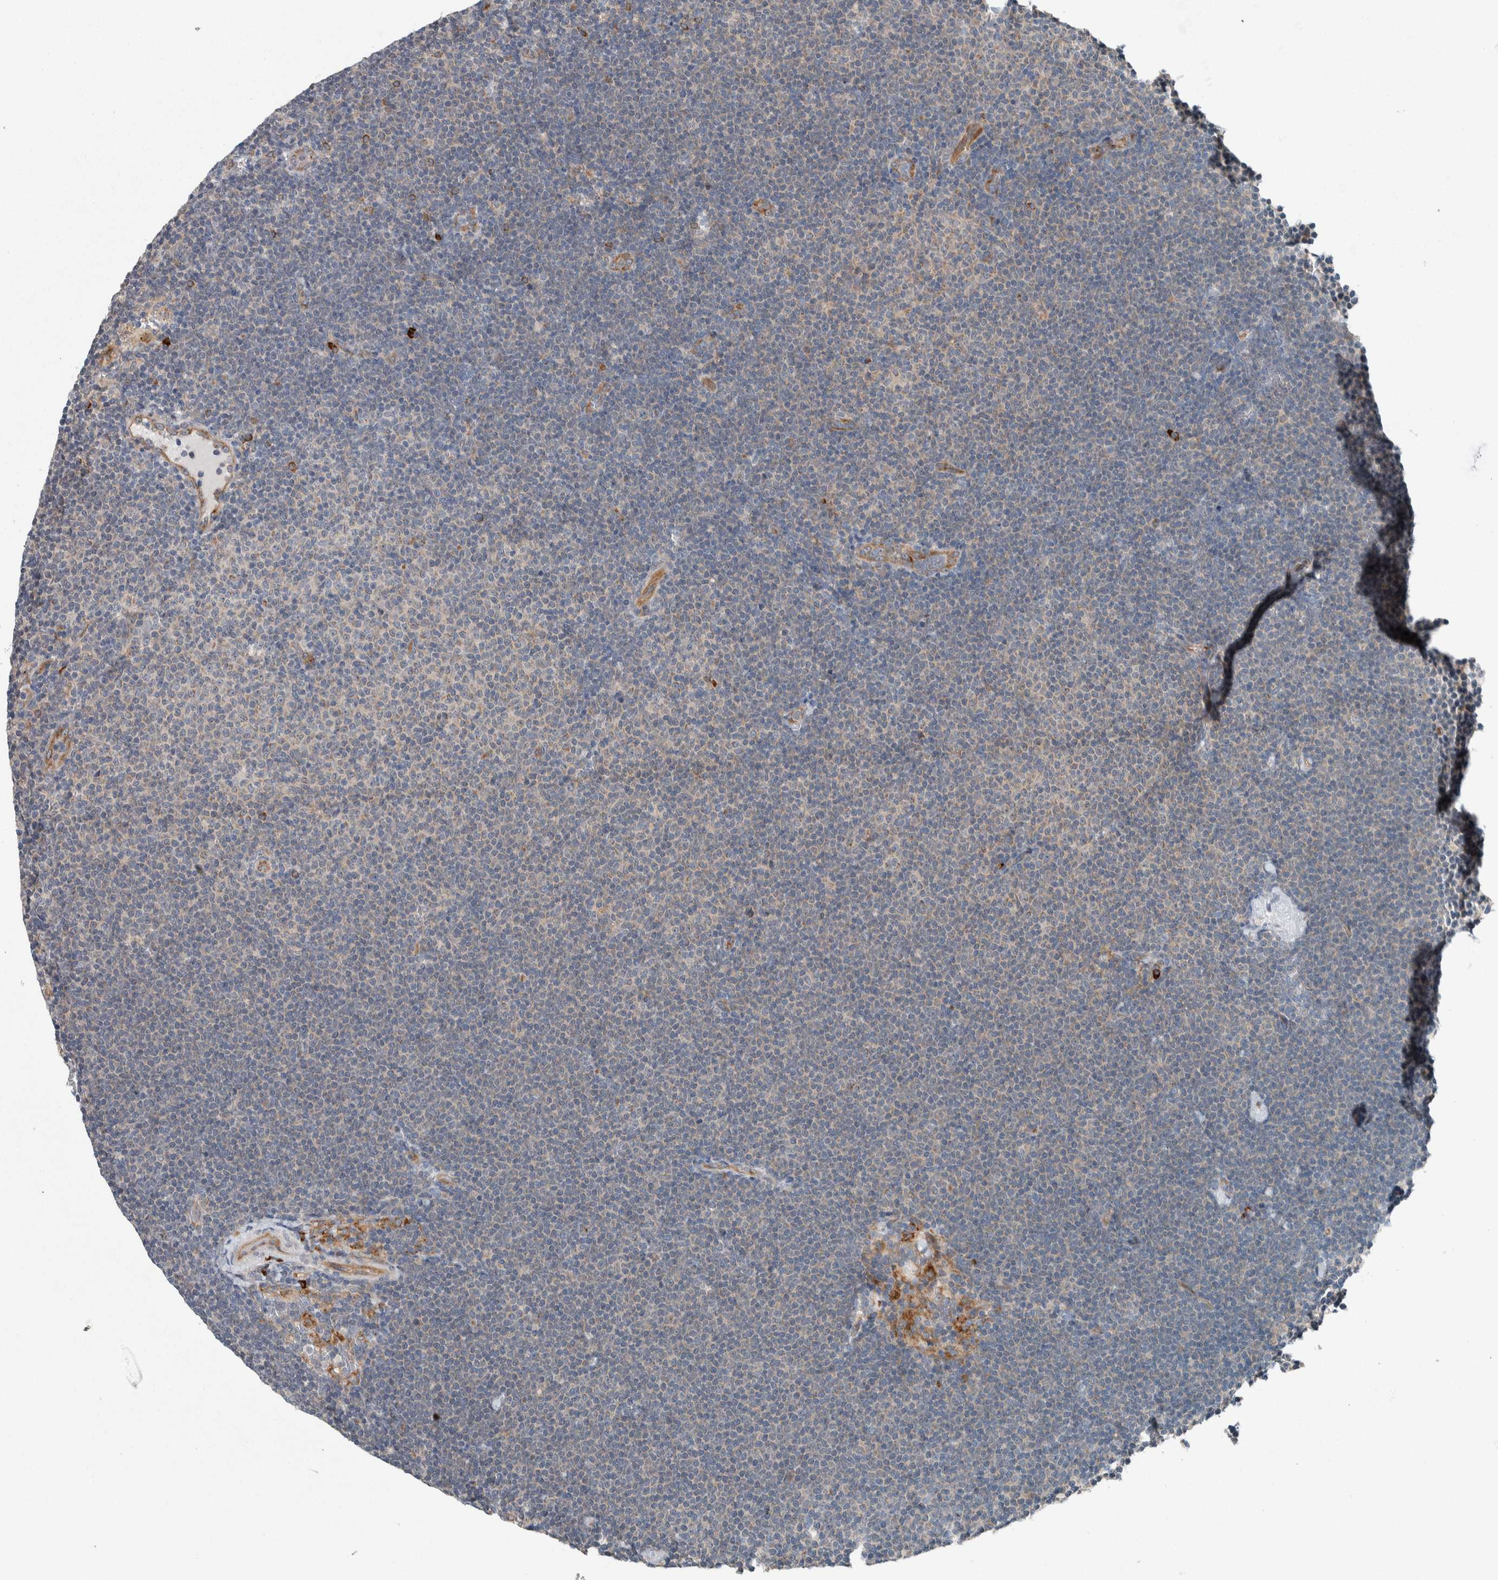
{"staining": {"intensity": "negative", "quantity": "none", "location": "none"}, "tissue": "lymphoma", "cell_type": "Tumor cells", "image_type": "cancer", "snomed": [{"axis": "morphology", "description": "Malignant lymphoma, non-Hodgkin's type, Low grade"}, {"axis": "topography", "description": "Lymph node"}], "caption": "Histopathology image shows no protein staining in tumor cells of lymphoma tissue.", "gene": "USP25", "patient": {"sex": "female", "age": 53}}